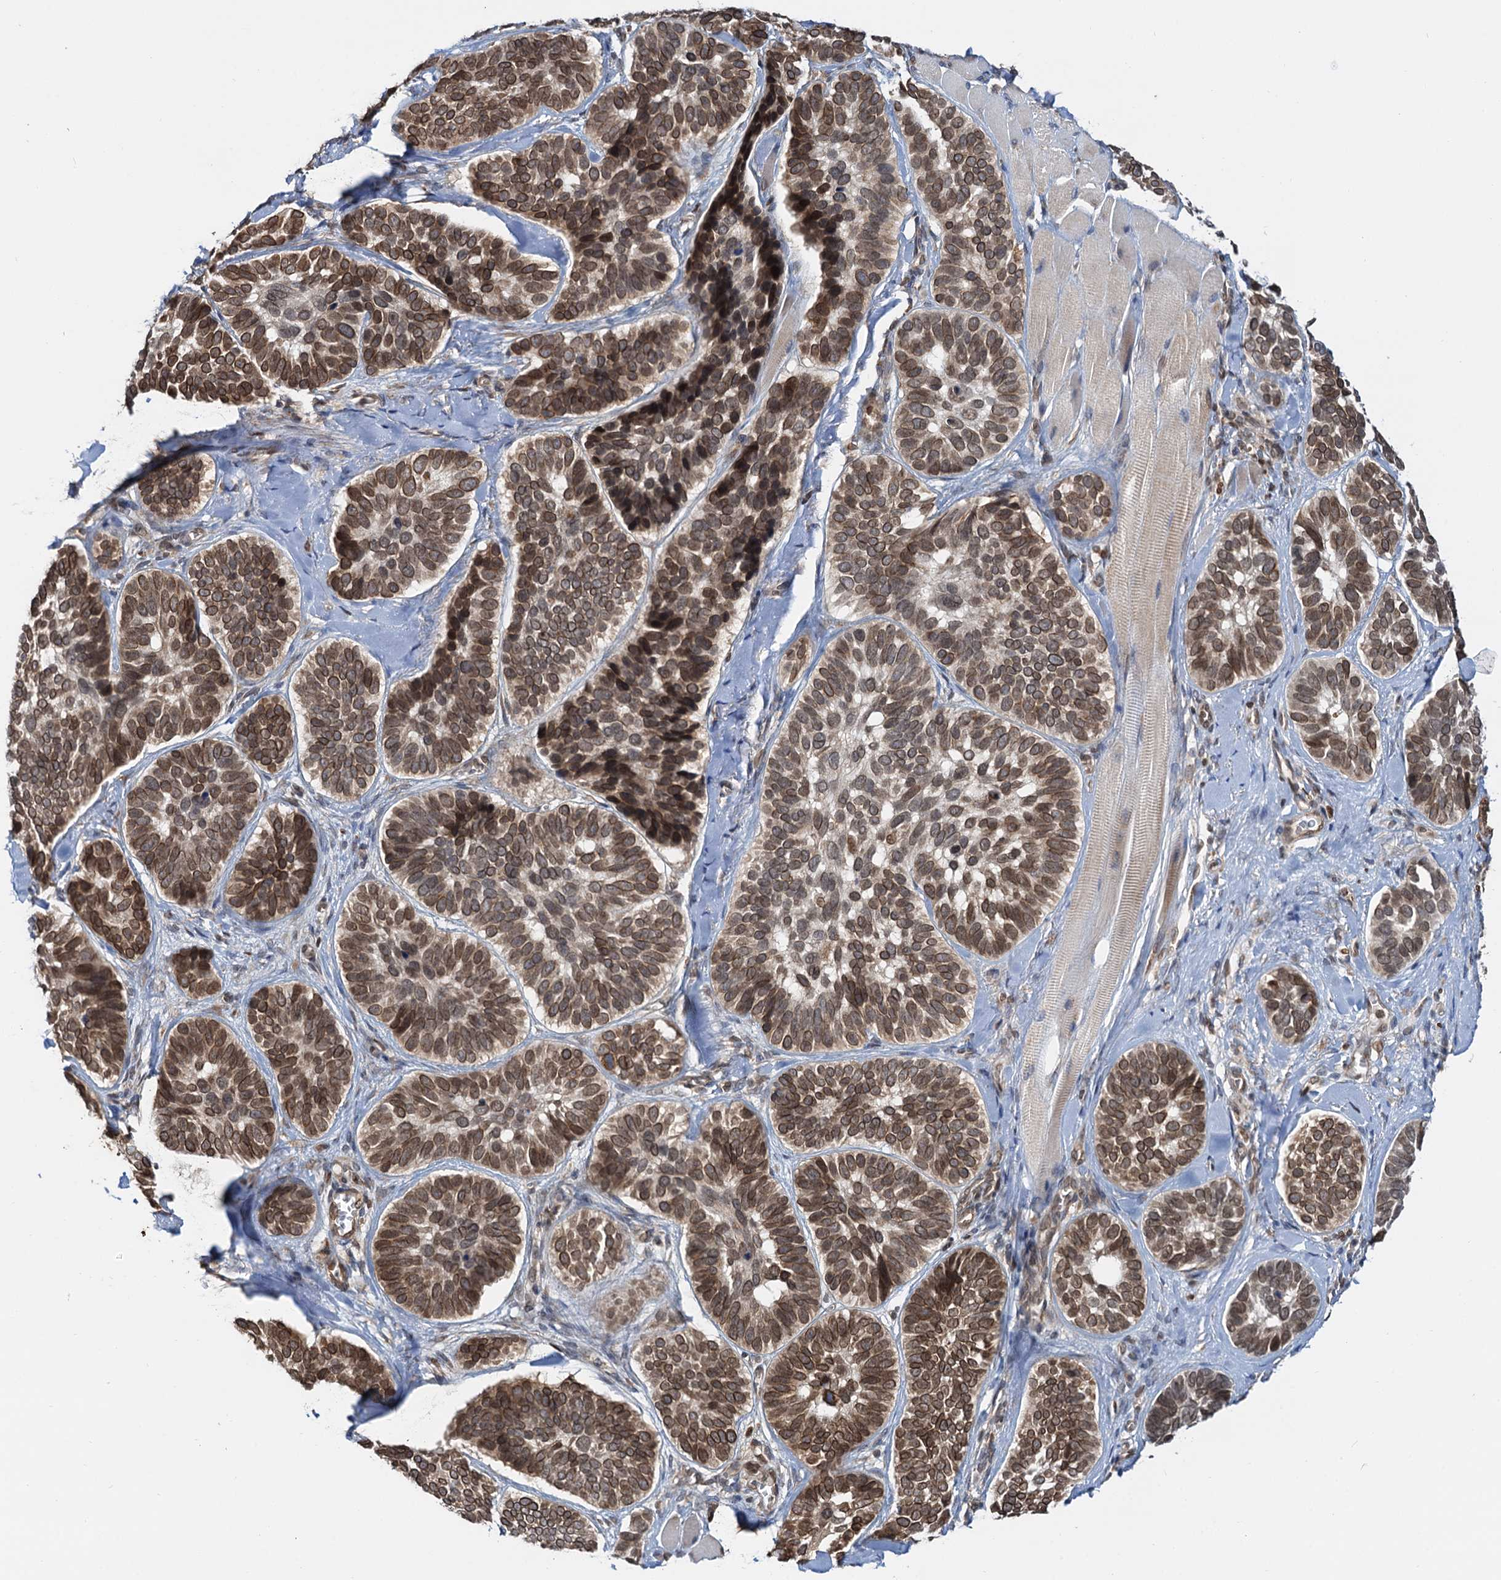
{"staining": {"intensity": "strong", "quantity": ">75%", "location": "nuclear"}, "tissue": "skin cancer", "cell_type": "Tumor cells", "image_type": "cancer", "snomed": [{"axis": "morphology", "description": "Basal cell carcinoma"}, {"axis": "topography", "description": "Skin"}], "caption": "Protein analysis of skin cancer tissue reveals strong nuclear staining in approximately >75% of tumor cells.", "gene": "ZC3H13", "patient": {"sex": "male", "age": 62}}